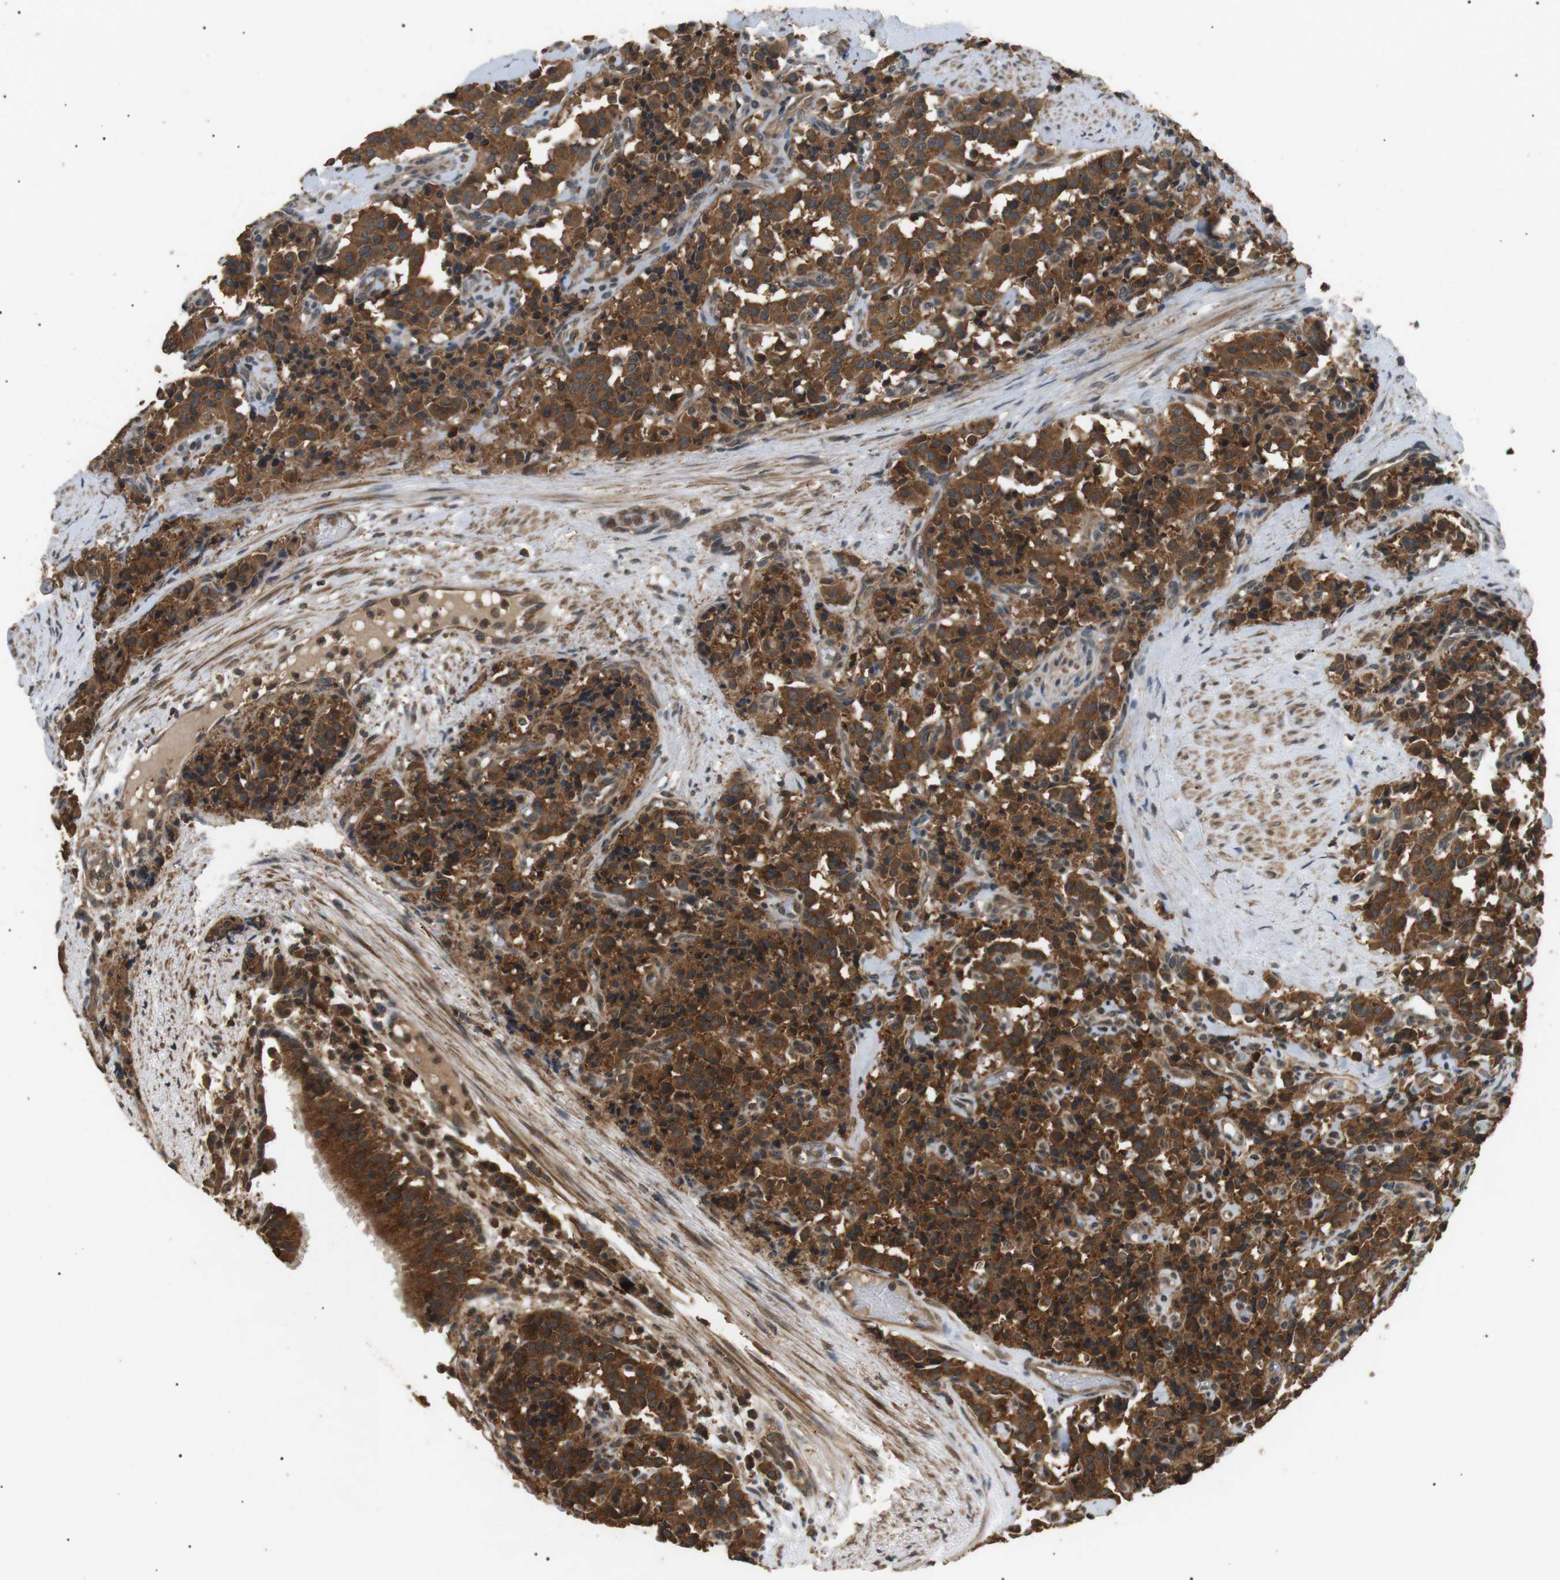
{"staining": {"intensity": "strong", "quantity": ">75%", "location": "cytoplasmic/membranous"}, "tissue": "carcinoid", "cell_type": "Tumor cells", "image_type": "cancer", "snomed": [{"axis": "morphology", "description": "Carcinoid, malignant, NOS"}, {"axis": "topography", "description": "Lung"}], "caption": "Immunohistochemical staining of human carcinoid exhibits high levels of strong cytoplasmic/membranous protein staining in about >75% of tumor cells. The staining was performed using DAB to visualize the protein expression in brown, while the nuclei were stained in blue with hematoxylin (Magnification: 20x).", "gene": "TBC1D15", "patient": {"sex": "male", "age": 30}}